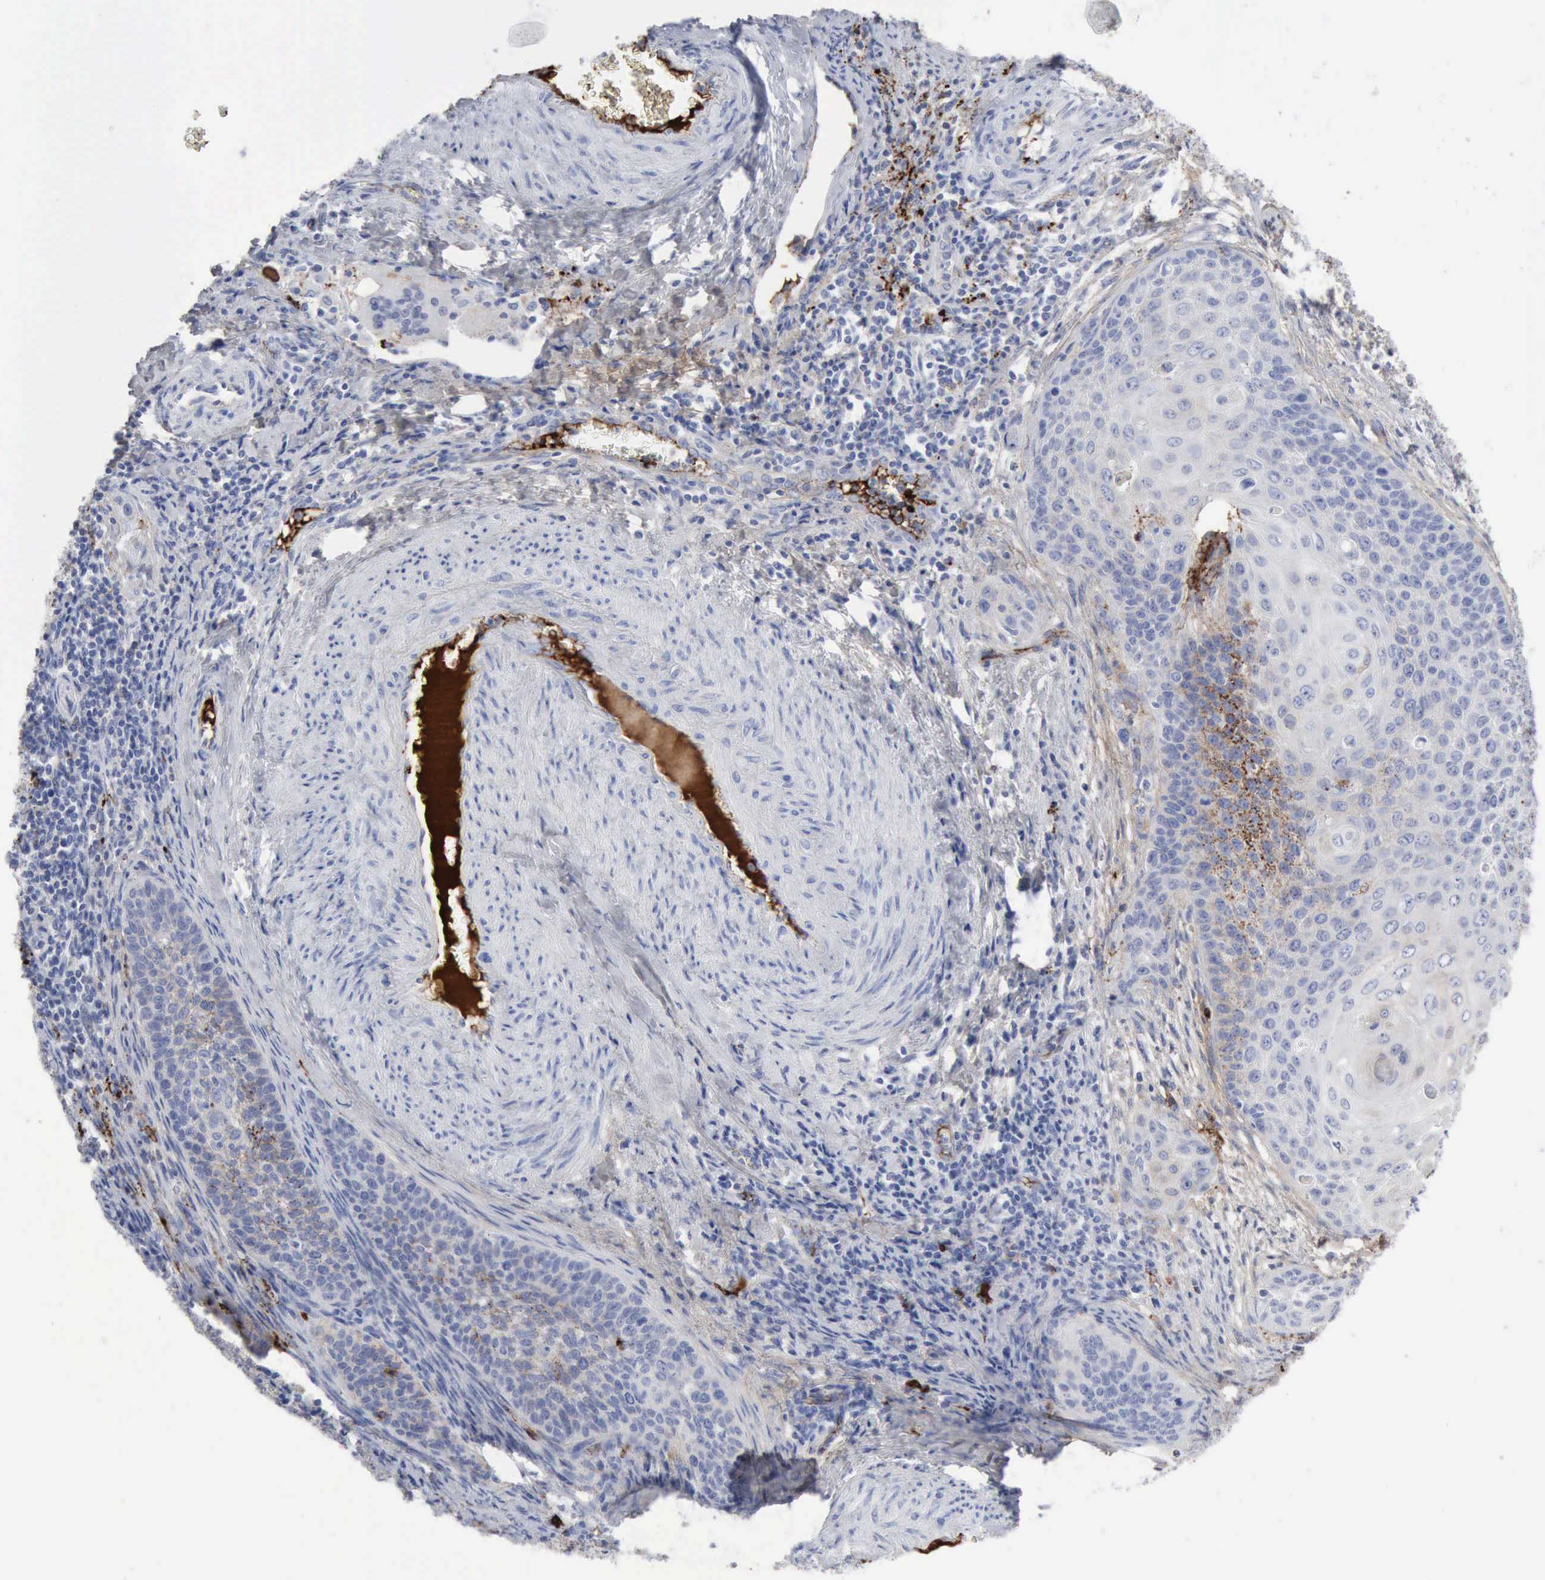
{"staining": {"intensity": "negative", "quantity": "none", "location": "none"}, "tissue": "cervical cancer", "cell_type": "Tumor cells", "image_type": "cancer", "snomed": [{"axis": "morphology", "description": "Squamous cell carcinoma, NOS"}, {"axis": "topography", "description": "Cervix"}], "caption": "IHC micrograph of cervical cancer (squamous cell carcinoma) stained for a protein (brown), which reveals no positivity in tumor cells.", "gene": "C4BPA", "patient": {"sex": "female", "age": 33}}